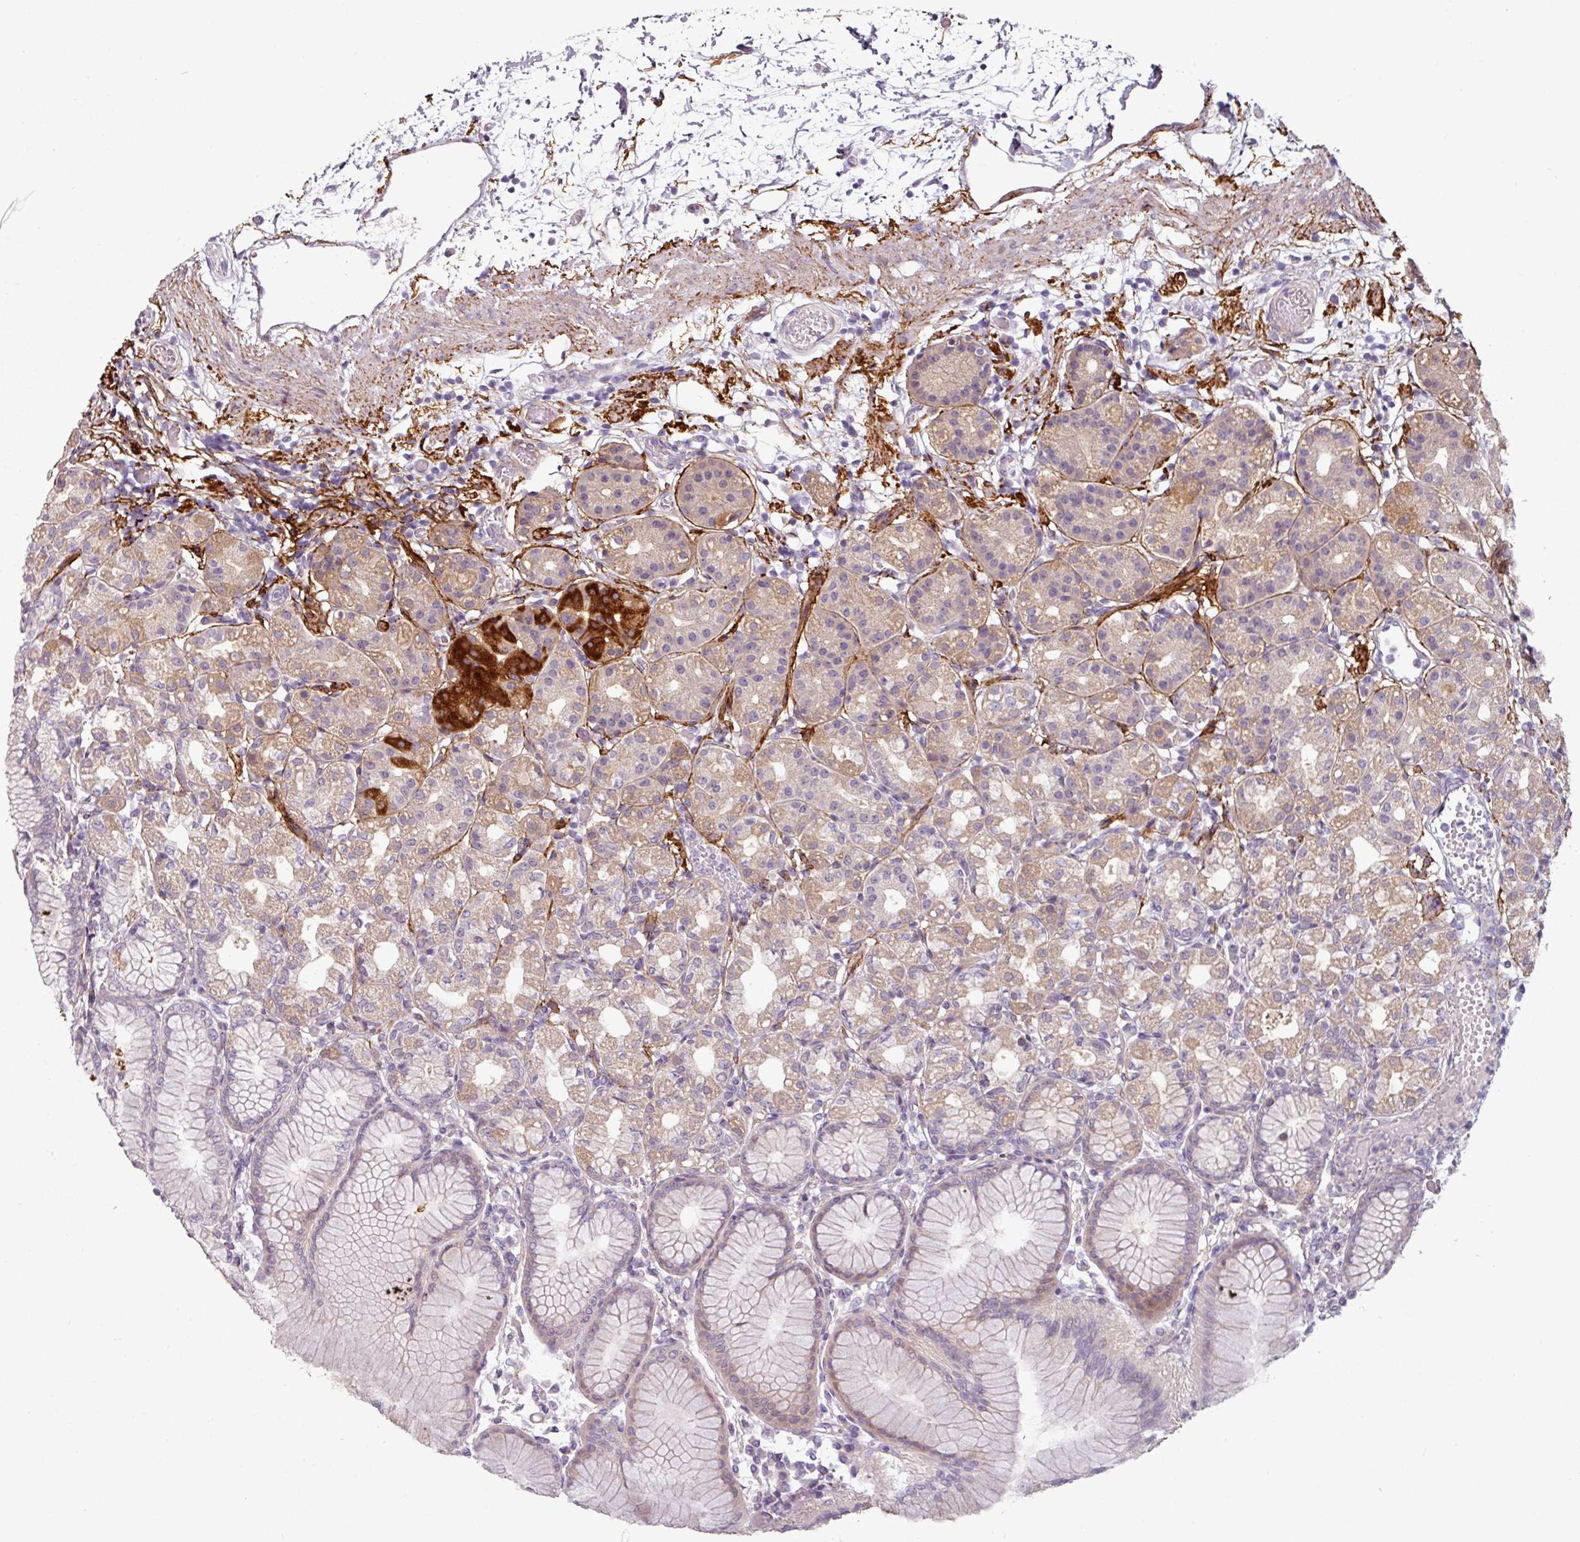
{"staining": {"intensity": "moderate", "quantity": "25%-75%", "location": "cytoplasmic/membranous"}, "tissue": "stomach", "cell_type": "Glandular cells", "image_type": "normal", "snomed": [{"axis": "morphology", "description": "Normal tissue, NOS"}, {"axis": "topography", "description": "Stomach"}], "caption": "Glandular cells demonstrate medium levels of moderate cytoplasmic/membranous expression in approximately 25%-75% of cells in unremarkable stomach.", "gene": "MTMR14", "patient": {"sex": "female", "age": 57}}